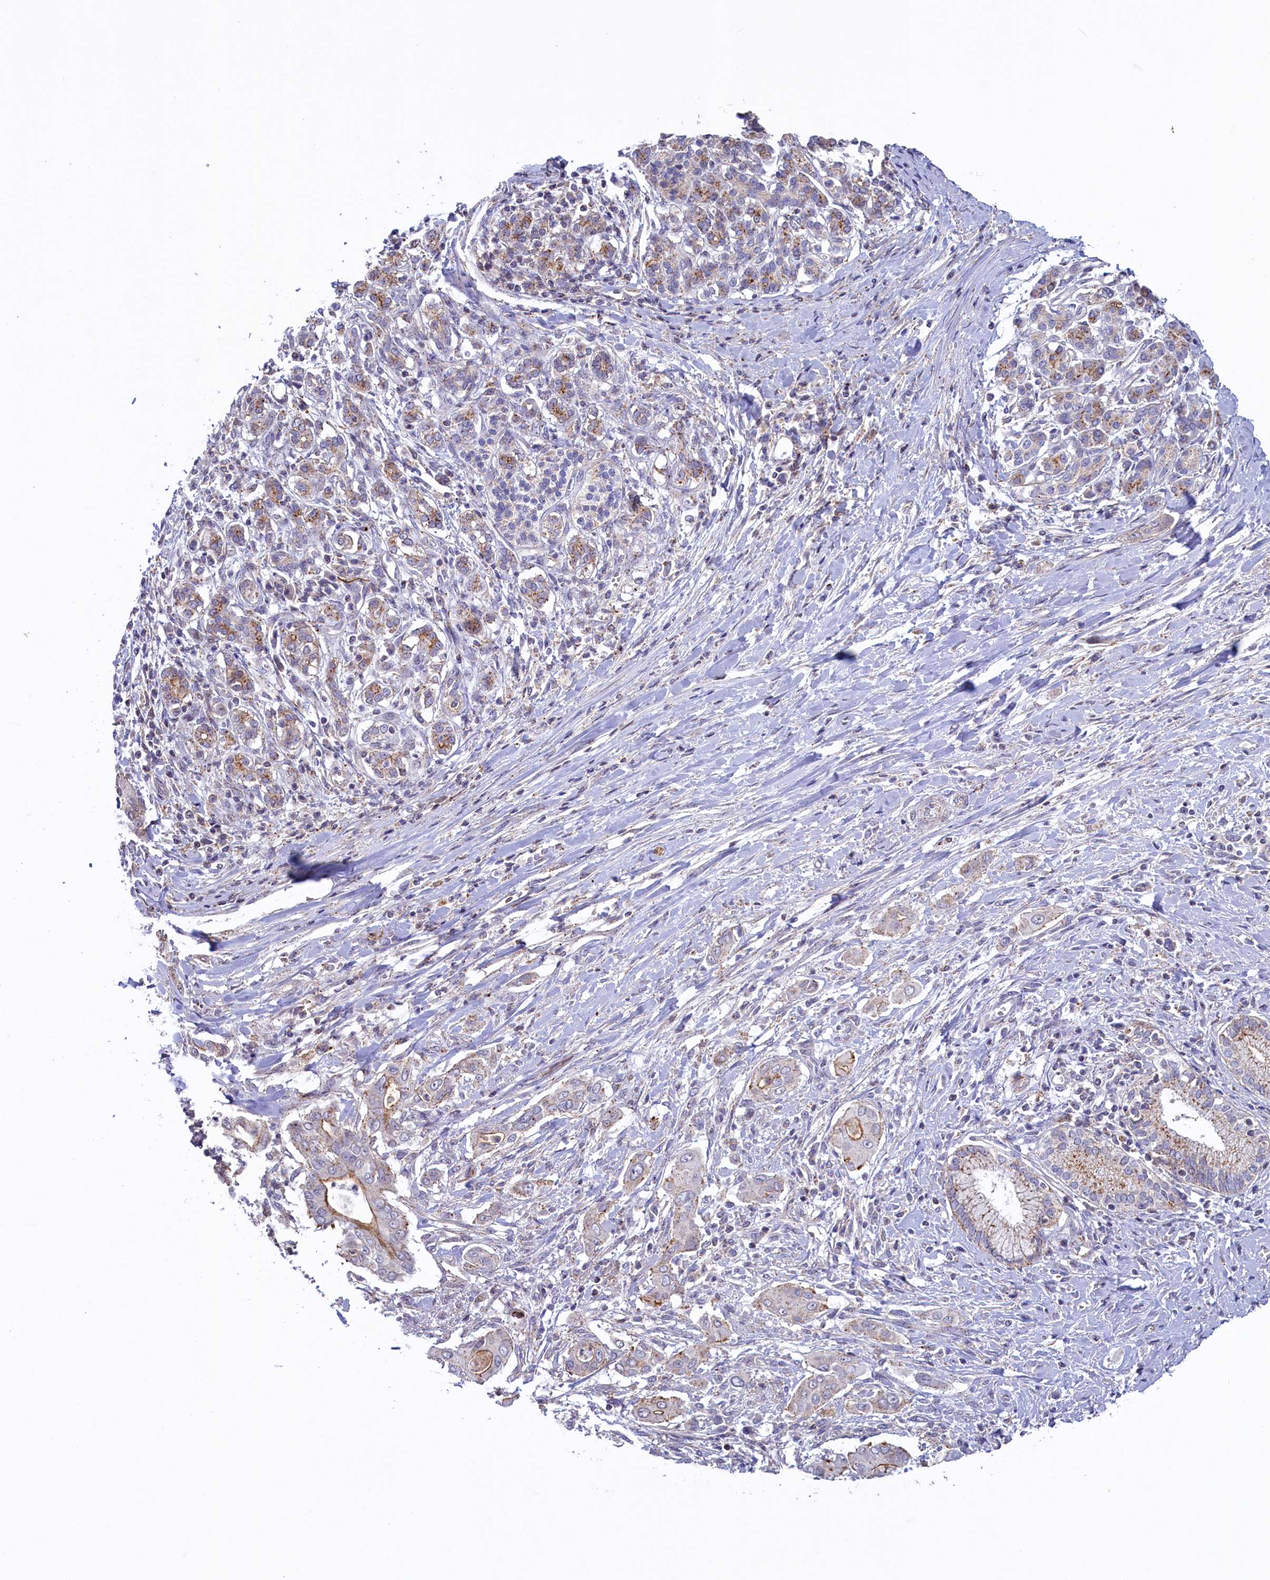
{"staining": {"intensity": "weak", "quantity": "<25%", "location": "cytoplasmic/membranous"}, "tissue": "pancreatic cancer", "cell_type": "Tumor cells", "image_type": "cancer", "snomed": [{"axis": "morphology", "description": "Adenocarcinoma, NOS"}, {"axis": "topography", "description": "Pancreas"}], "caption": "Protein analysis of pancreatic cancer reveals no significant expression in tumor cells.", "gene": "HYKK", "patient": {"sex": "male", "age": 58}}